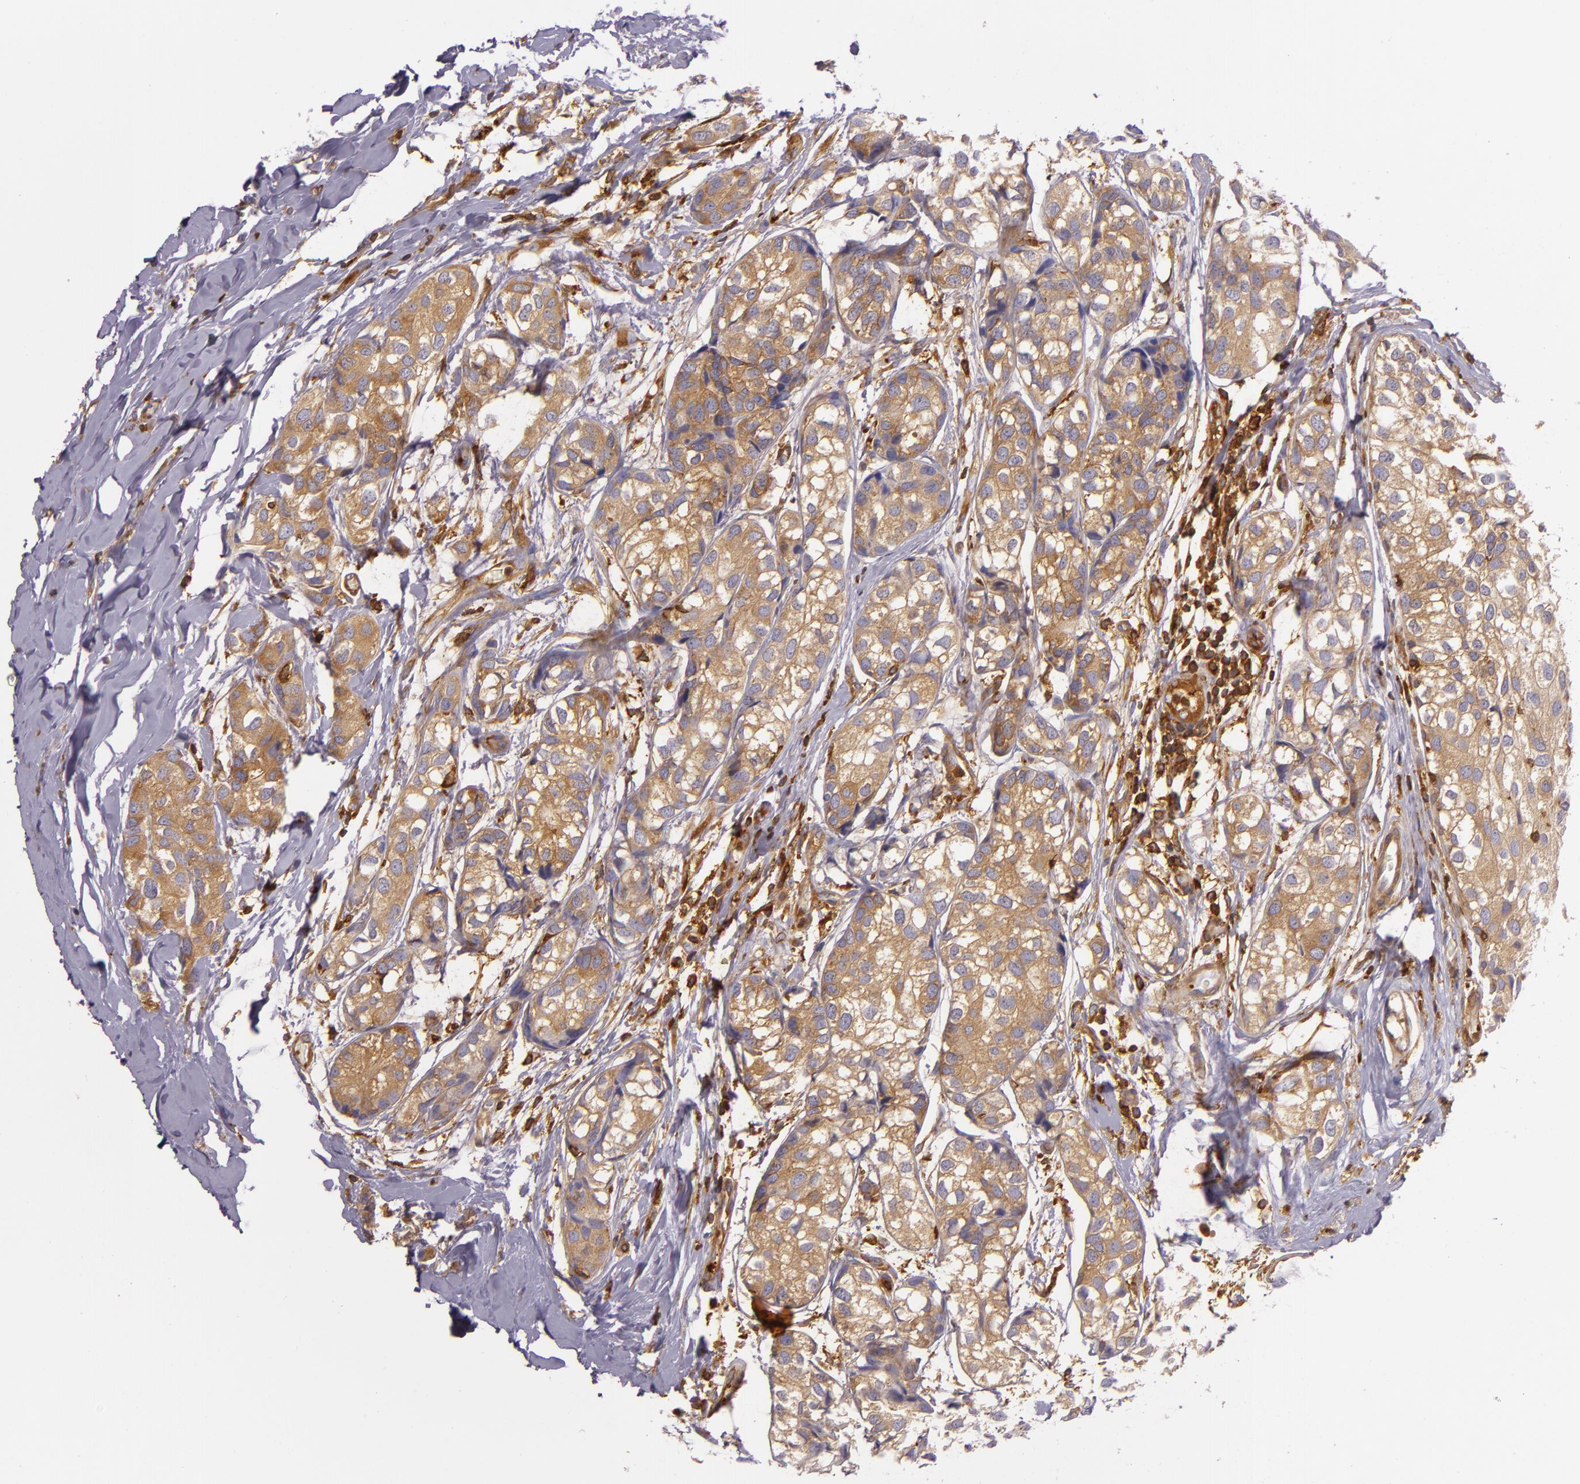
{"staining": {"intensity": "moderate", "quantity": ">75%", "location": "cytoplasmic/membranous"}, "tissue": "breast cancer", "cell_type": "Tumor cells", "image_type": "cancer", "snomed": [{"axis": "morphology", "description": "Duct carcinoma"}, {"axis": "topography", "description": "Breast"}], "caption": "This is a histology image of immunohistochemistry (IHC) staining of invasive ductal carcinoma (breast), which shows moderate expression in the cytoplasmic/membranous of tumor cells.", "gene": "TLN1", "patient": {"sex": "female", "age": 68}}